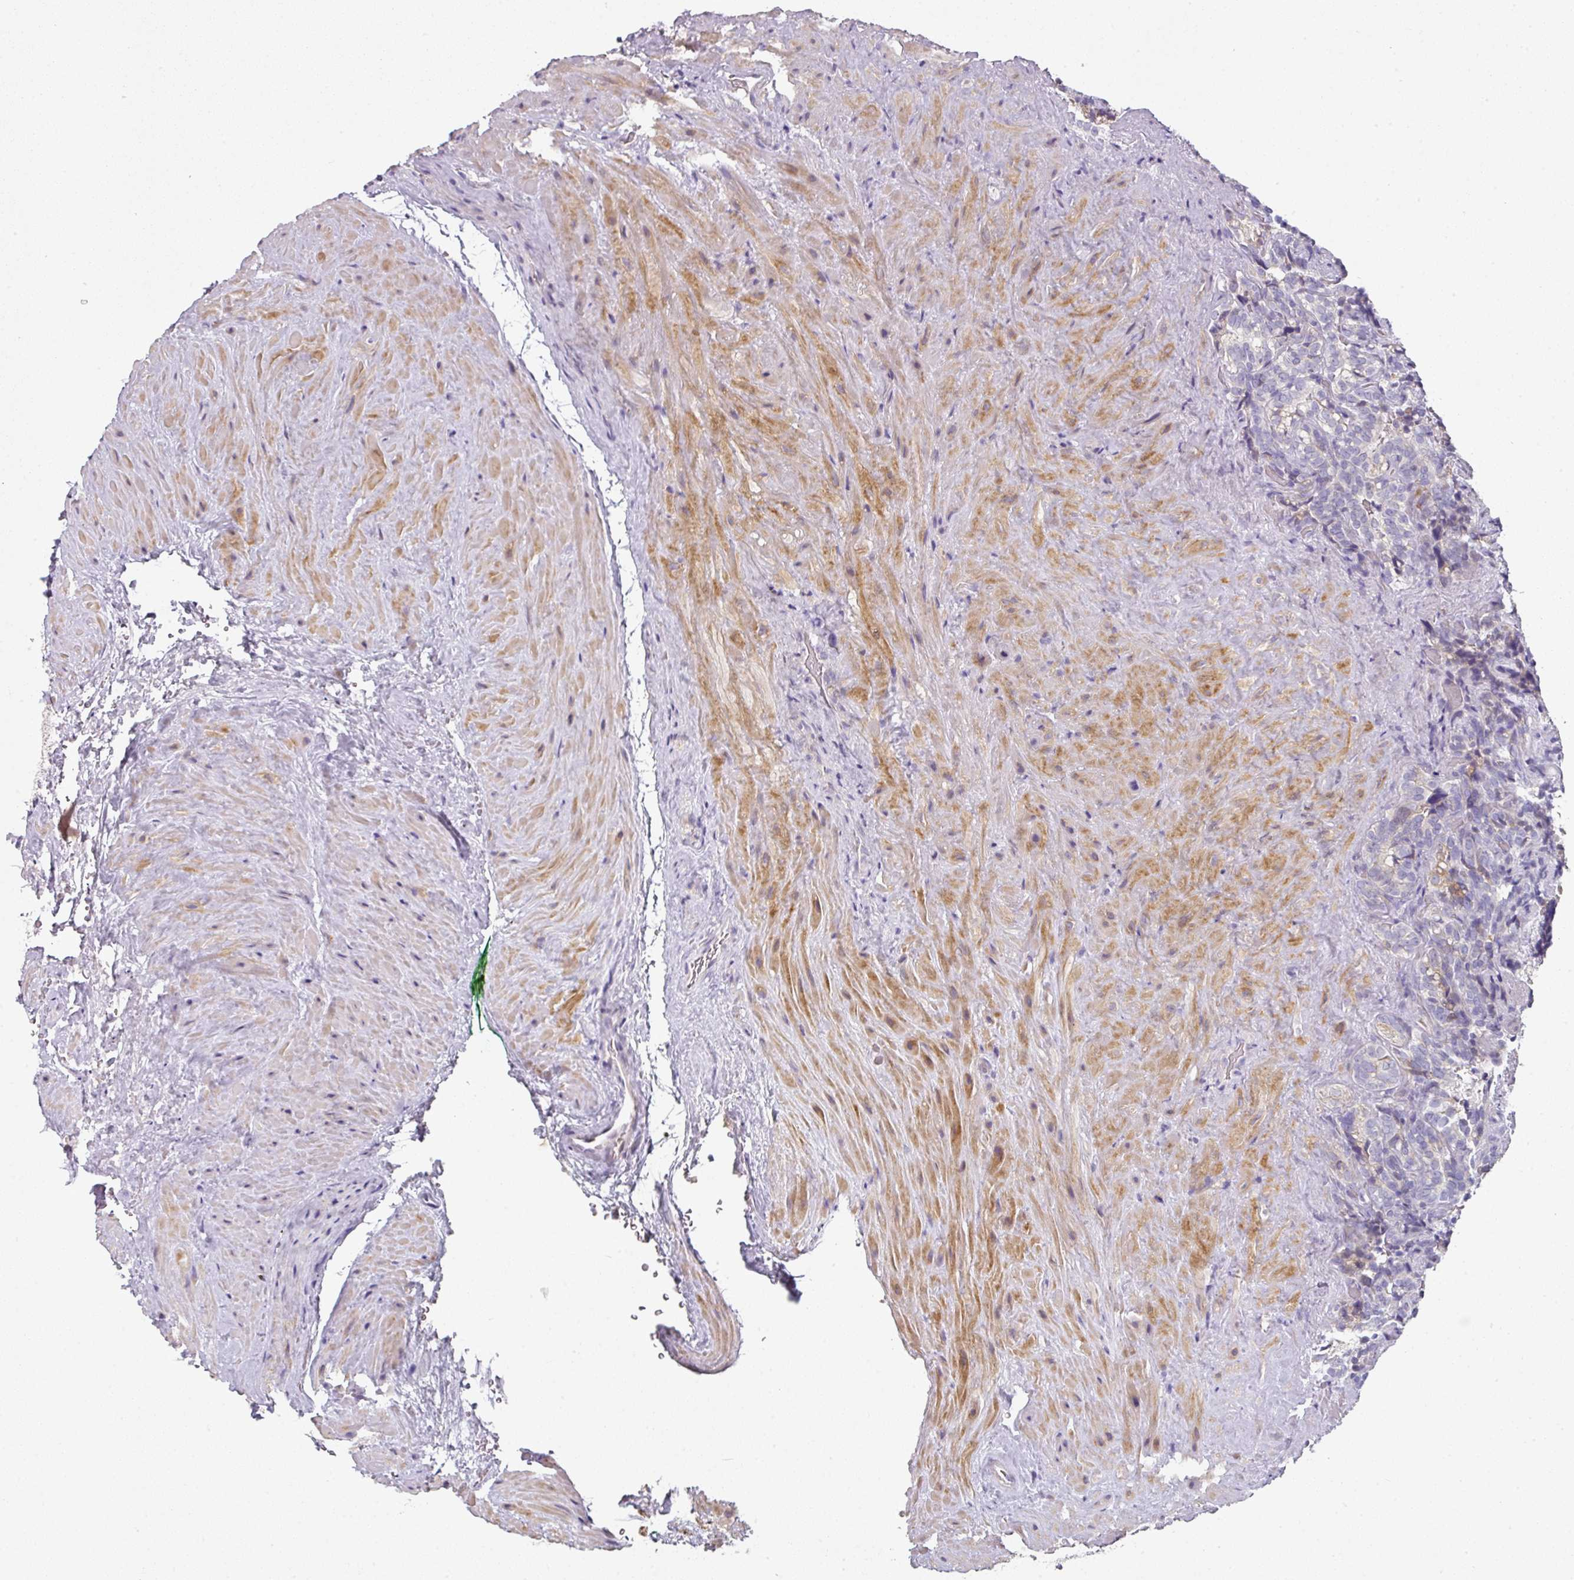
{"staining": {"intensity": "negative", "quantity": "none", "location": "none"}, "tissue": "seminal vesicle", "cell_type": "Glandular cells", "image_type": "normal", "snomed": [{"axis": "morphology", "description": "Normal tissue, NOS"}, {"axis": "topography", "description": "Seminal veicle"}], "caption": "High power microscopy image of an immunohistochemistry (IHC) photomicrograph of benign seminal vesicle, revealing no significant expression in glandular cells.", "gene": "FHAD1", "patient": {"sex": "male", "age": 62}}